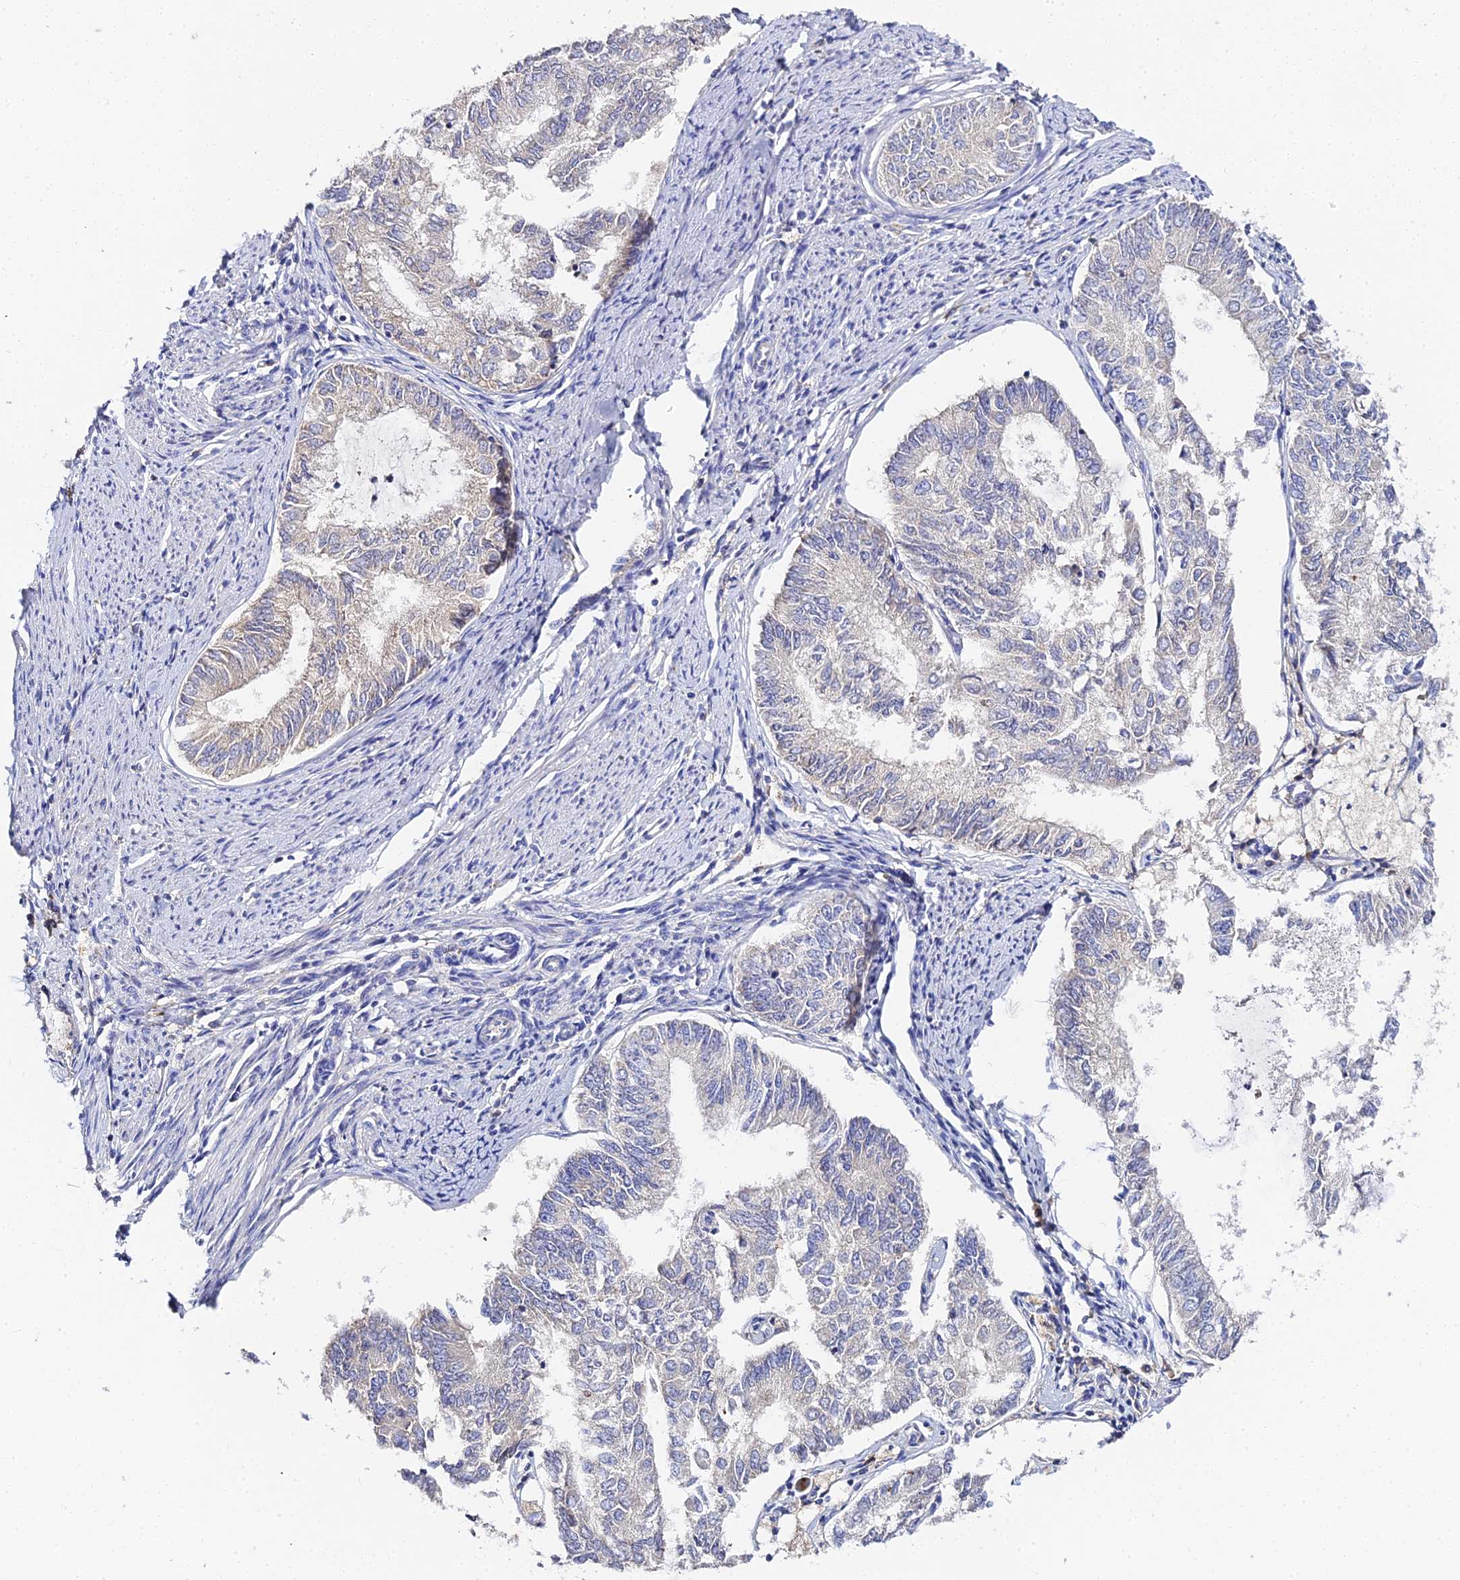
{"staining": {"intensity": "negative", "quantity": "none", "location": "none"}, "tissue": "endometrial cancer", "cell_type": "Tumor cells", "image_type": "cancer", "snomed": [{"axis": "morphology", "description": "Adenocarcinoma, NOS"}, {"axis": "topography", "description": "Endometrium"}], "caption": "DAB immunohistochemical staining of endometrial adenocarcinoma displays no significant expression in tumor cells.", "gene": "SCX", "patient": {"sex": "female", "age": 68}}